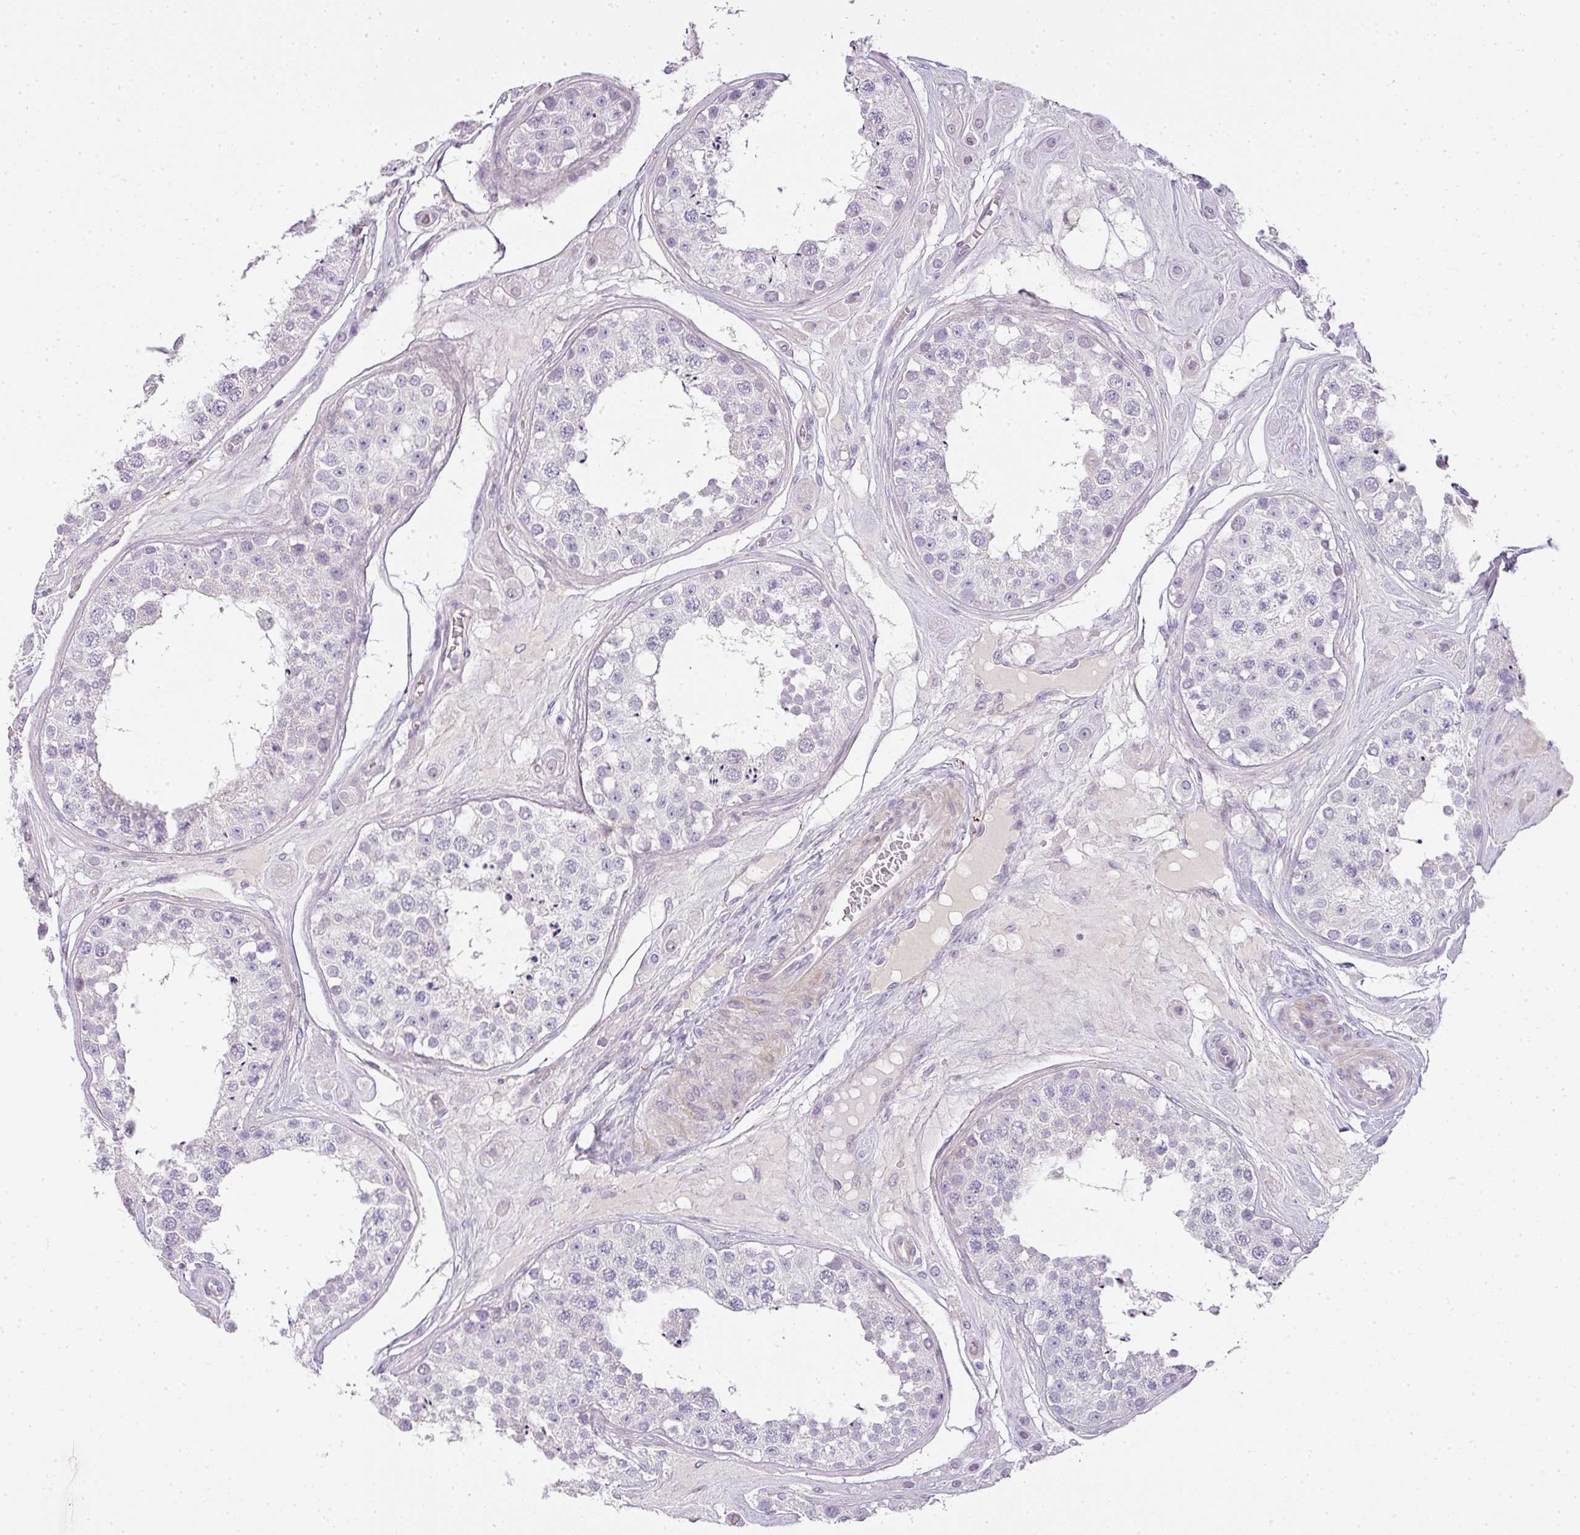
{"staining": {"intensity": "negative", "quantity": "none", "location": "none"}, "tissue": "testis", "cell_type": "Cells in seminiferous ducts", "image_type": "normal", "snomed": [{"axis": "morphology", "description": "Normal tissue, NOS"}, {"axis": "topography", "description": "Testis"}], "caption": "Immunohistochemistry photomicrograph of normal testis: testis stained with DAB (3,3'-diaminobenzidine) demonstrates no significant protein staining in cells in seminiferous ducts.", "gene": "RAX2", "patient": {"sex": "male", "age": 25}}